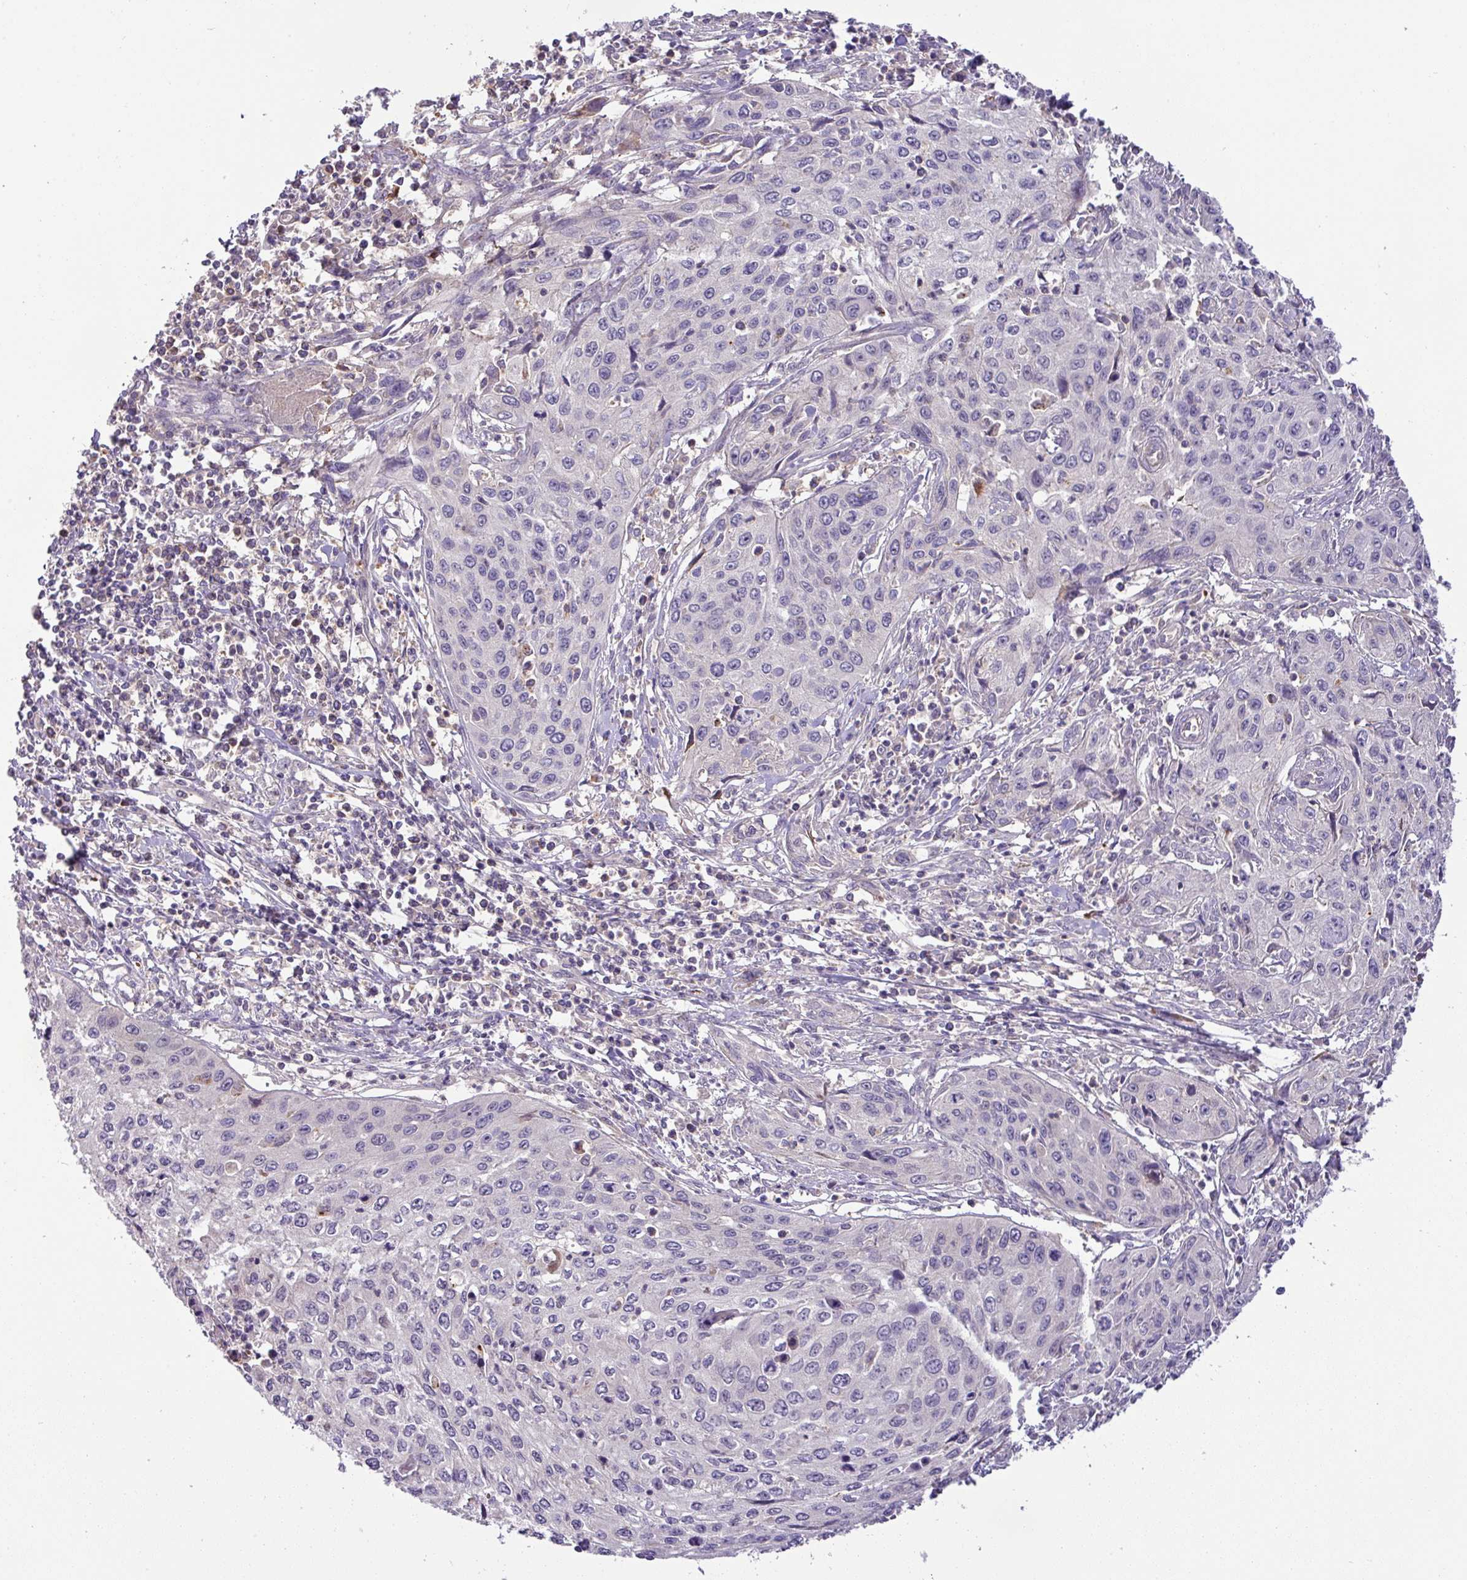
{"staining": {"intensity": "negative", "quantity": "none", "location": "none"}, "tissue": "cervical cancer", "cell_type": "Tumor cells", "image_type": "cancer", "snomed": [{"axis": "morphology", "description": "Squamous cell carcinoma, NOS"}, {"axis": "topography", "description": "Cervix"}], "caption": "Immunohistochemical staining of human squamous cell carcinoma (cervical) exhibits no significant staining in tumor cells. Brightfield microscopy of immunohistochemistry stained with DAB (brown) and hematoxylin (blue), captured at high magnification.", "gene": "HOXC13", "patient": {"sex": "female", "age": 32}}